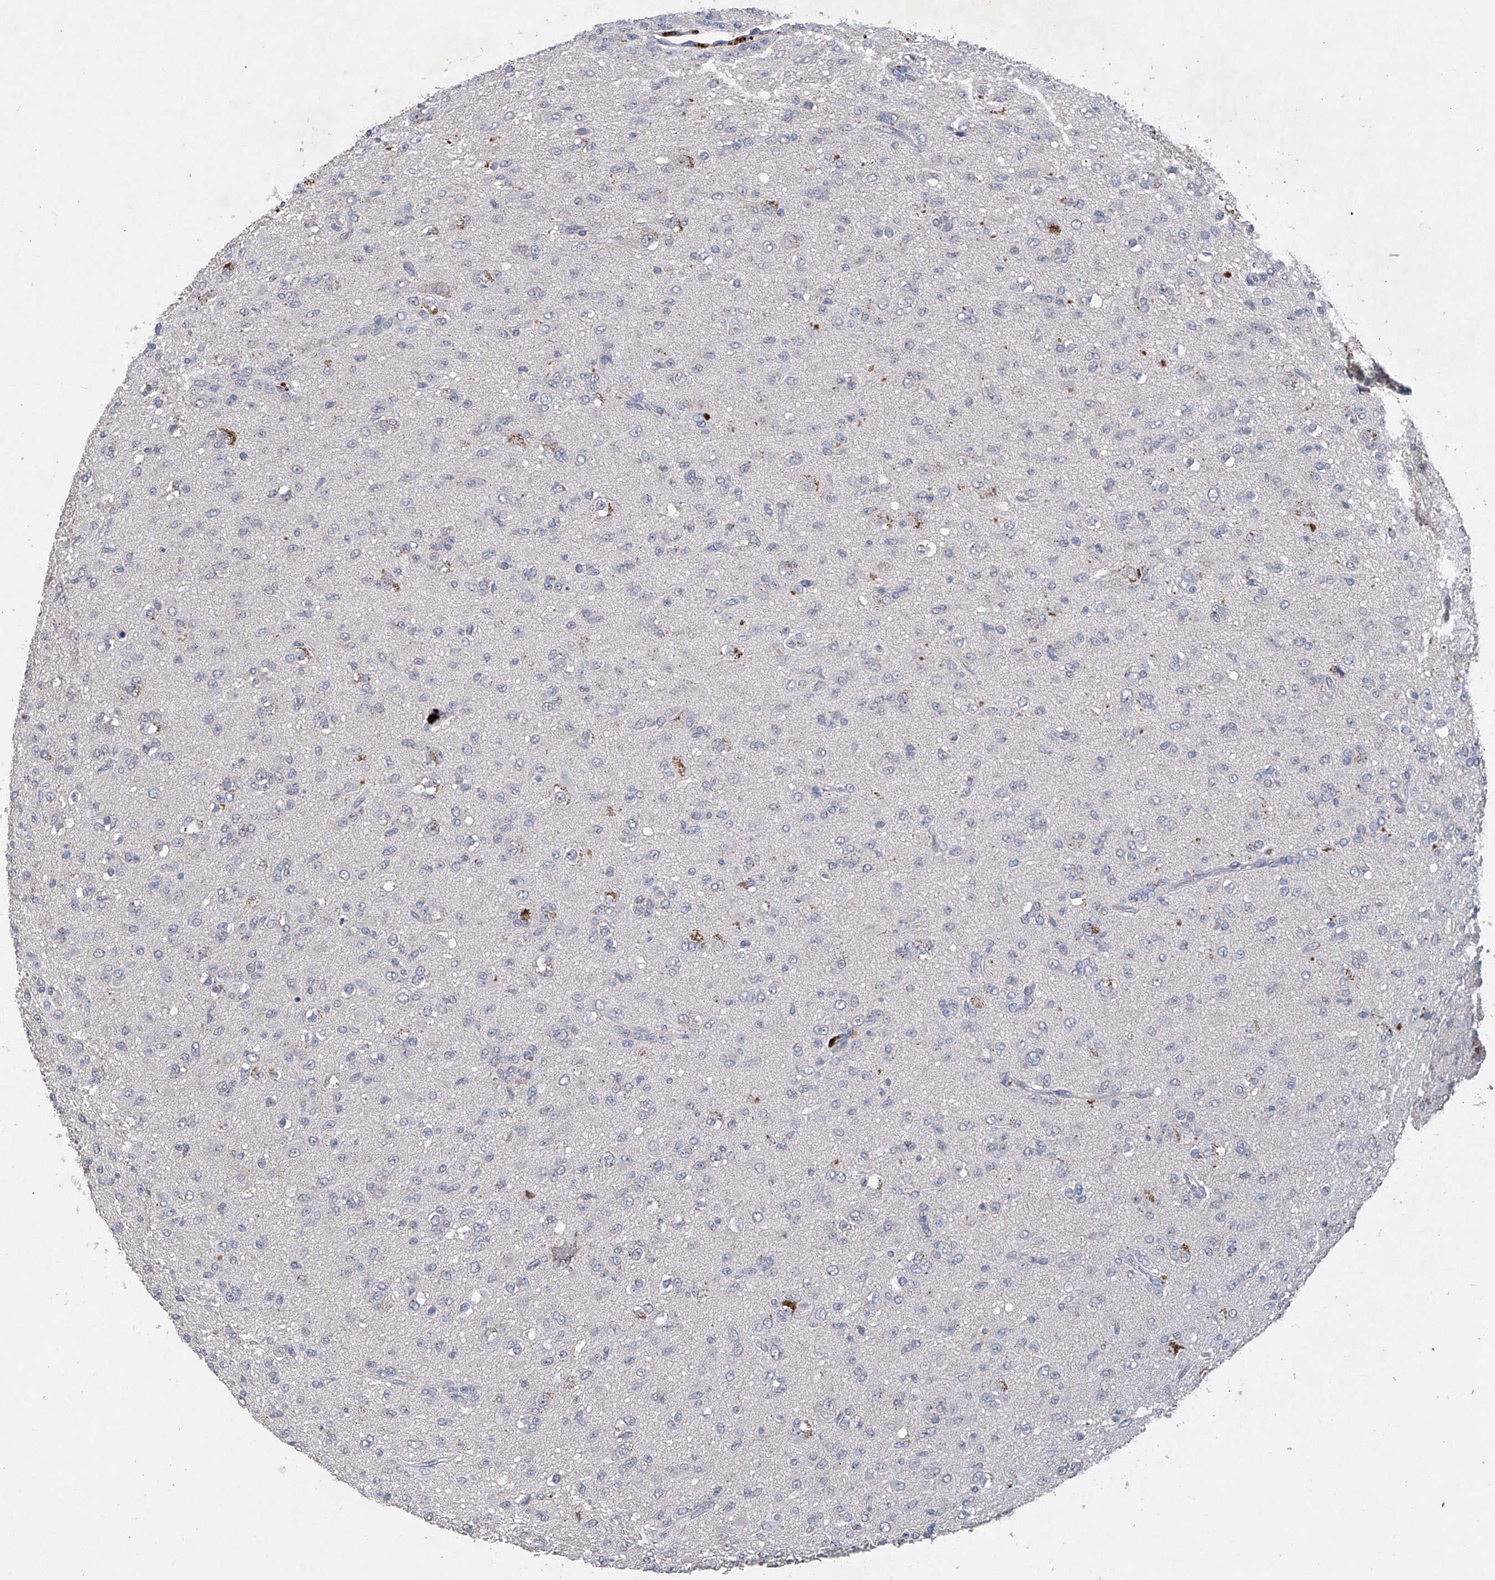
{"staining": {"intensity": "negative", "quantity": "none", "location": "none"}, "tissue": "glioma", "cell_type": "Tumor cells", "image_type": "cancer", "snomed": [{"axis": "morphology", "description": "Glioma, malignant, Low grade"}, {"axis": "topography", "description": "Brain"}], "caption": "A micrograph of human malignant glioma (low-grade) is negative for staining in tumor cells.", "gene": "PCSK5", "patient": {"sex": "male", "age": 65}}